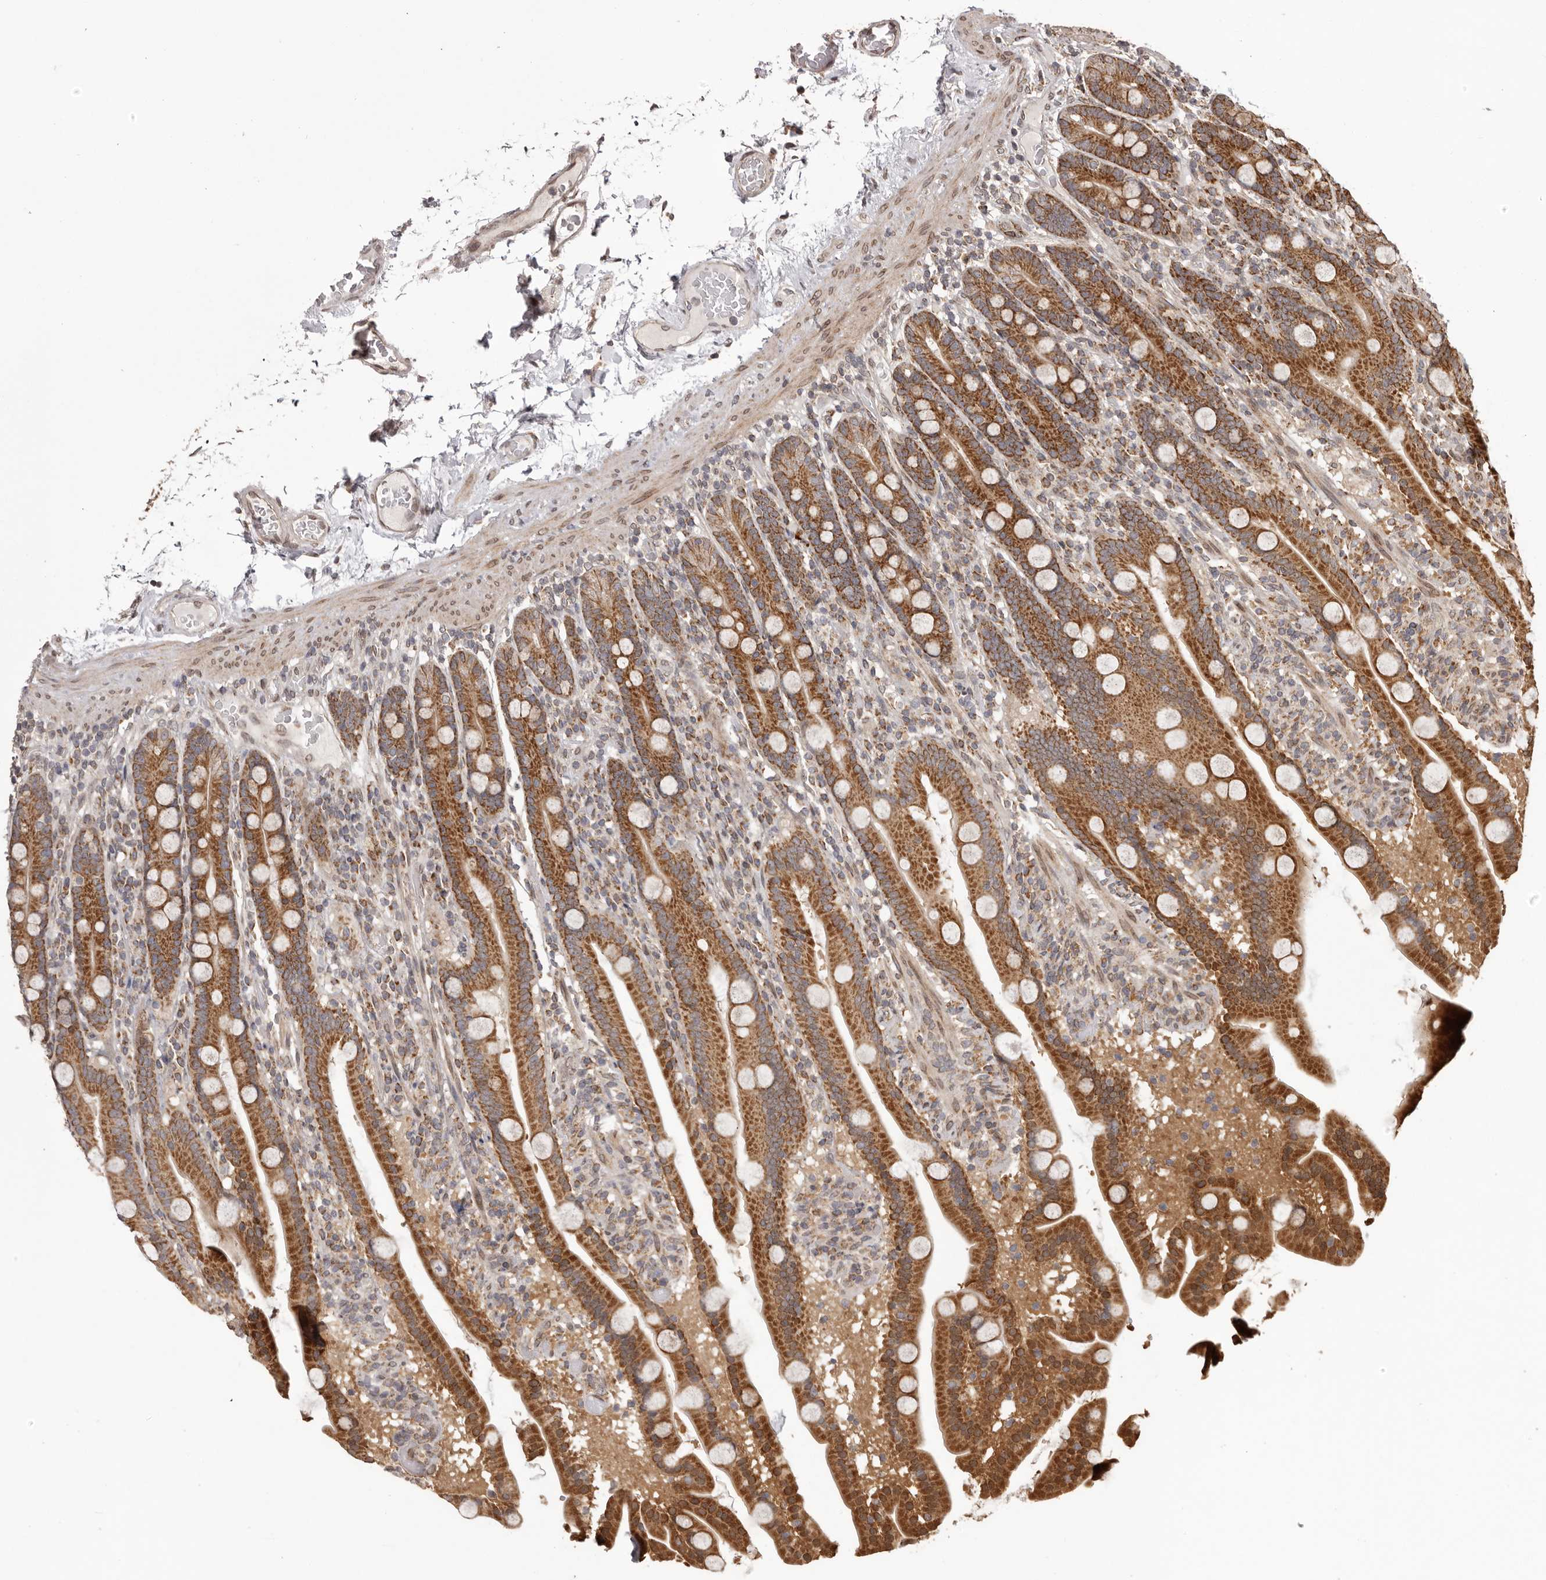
{"staining": {"intensity": "strong", "quantity": ">75%", "location": "cytoplasmic/membranous"}, "tissue": "duodenum", "cell_type": "Glandular cells", "image_type": "normal", "snomed": [{"axis": "morphology", "description": "Normal tissue, NOS"}, {"axis": "topography", "description": "Duodenum"}], "caption": "A high amount of strong cytoplasmic/membranous expression is identified in about >75% of glandular cells in benign duodenum. The protein is shown in brown color, while the nuclei are stained blue.", "gene": "CHRM2", "patient": {"sex": "male", "age": 55}}